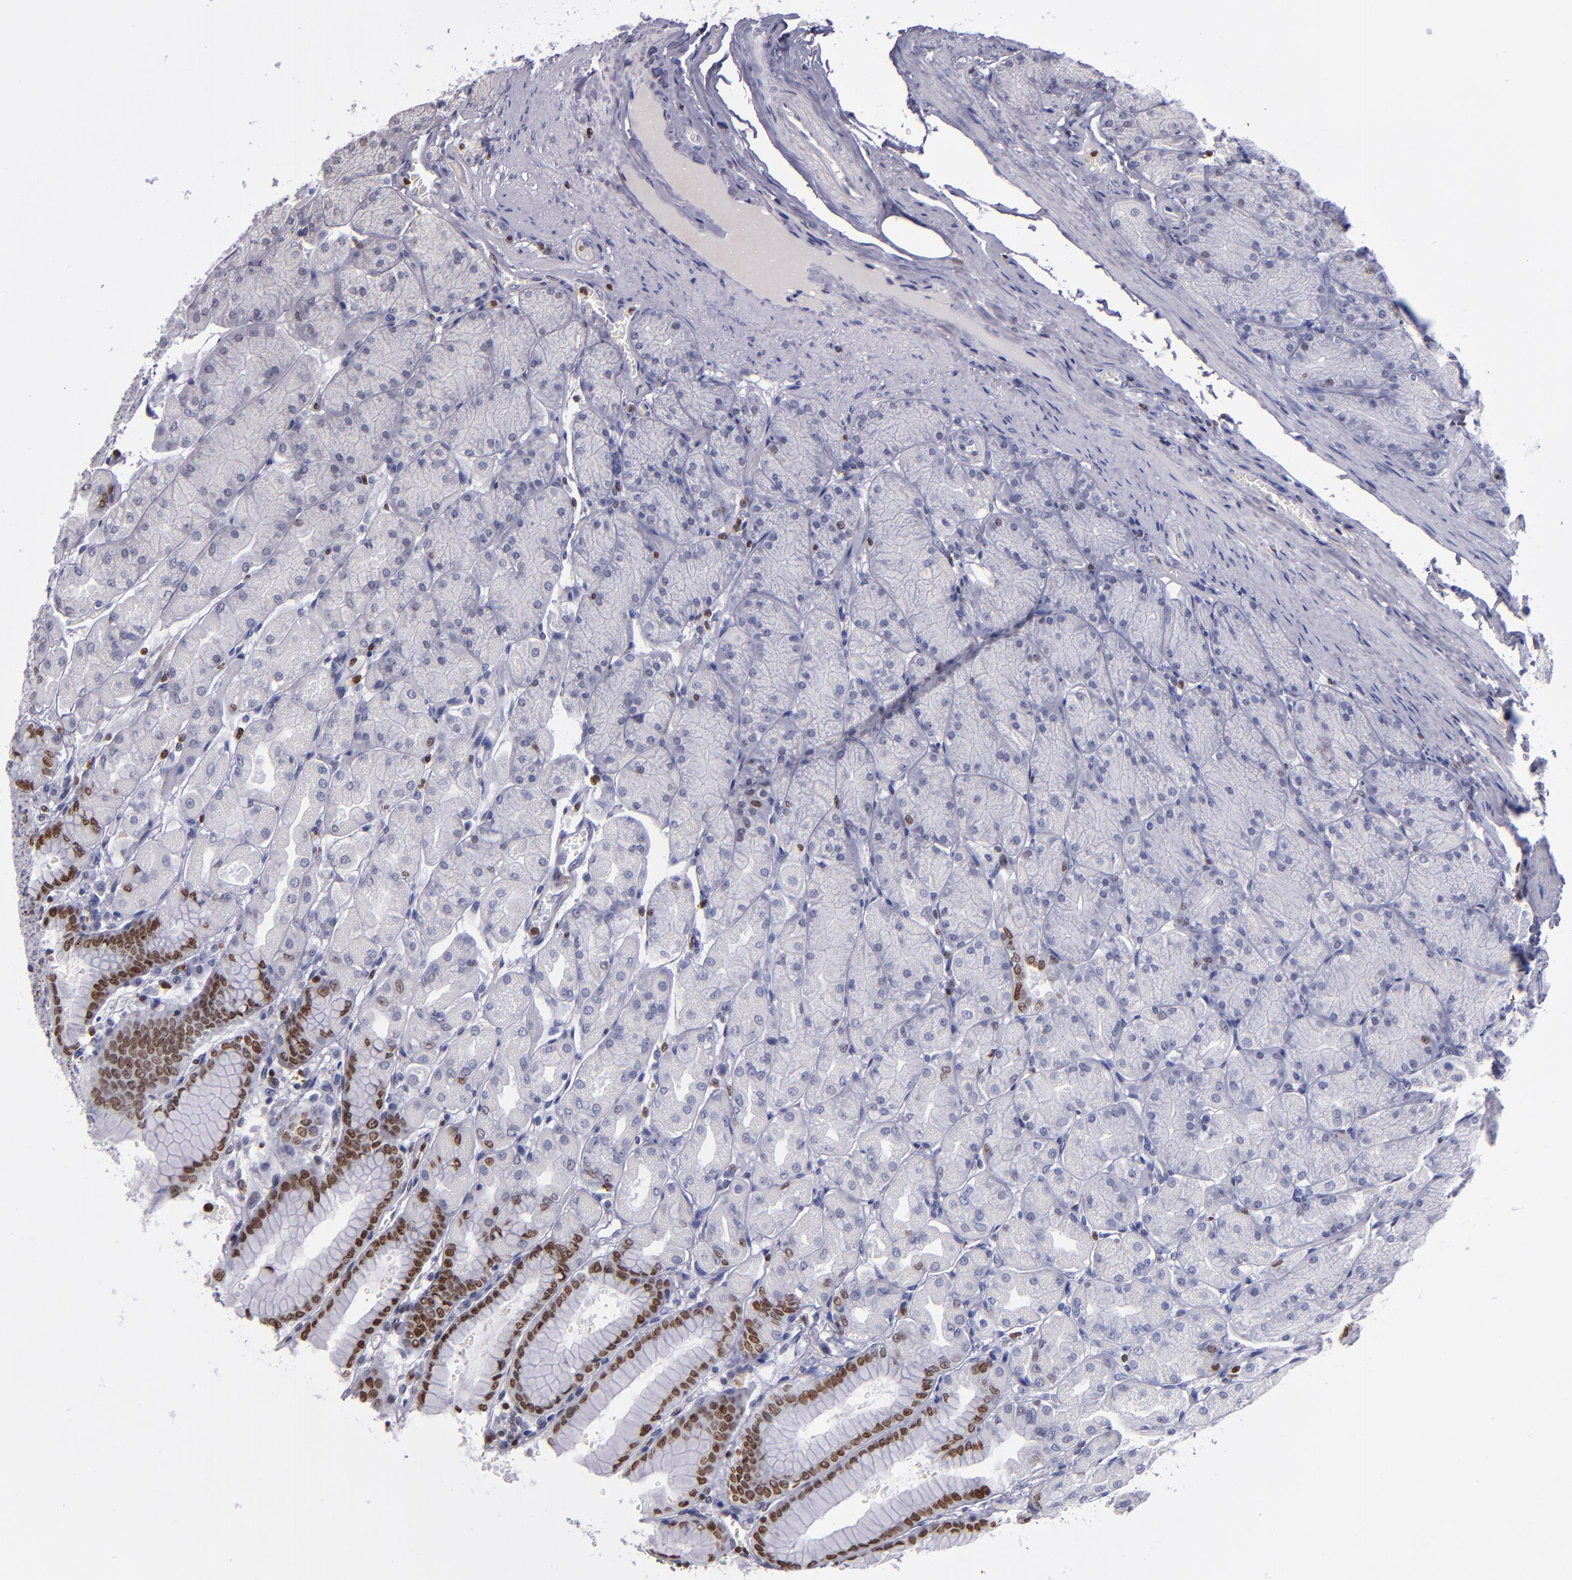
{"staining": {"intensity": "strong", "quantity": ">75%", "location": "nuclear"}, "tissue": "stomach", "cell_type": "Glandular cells", "image_type": "normal", "snomed": [{"axis": "morphology", "description": "Normal tissue, NOS"}, {"axis": "topography", "description": "Stomach, upper"}], "caption": "Approximately >75% of glandular cells in benign stomach exhibit strong nuclear protein positivity as visualized by brown immunohistochemical staining.", "gene": "CDKL5", "patient": {"sex": "female", "age": 56}}